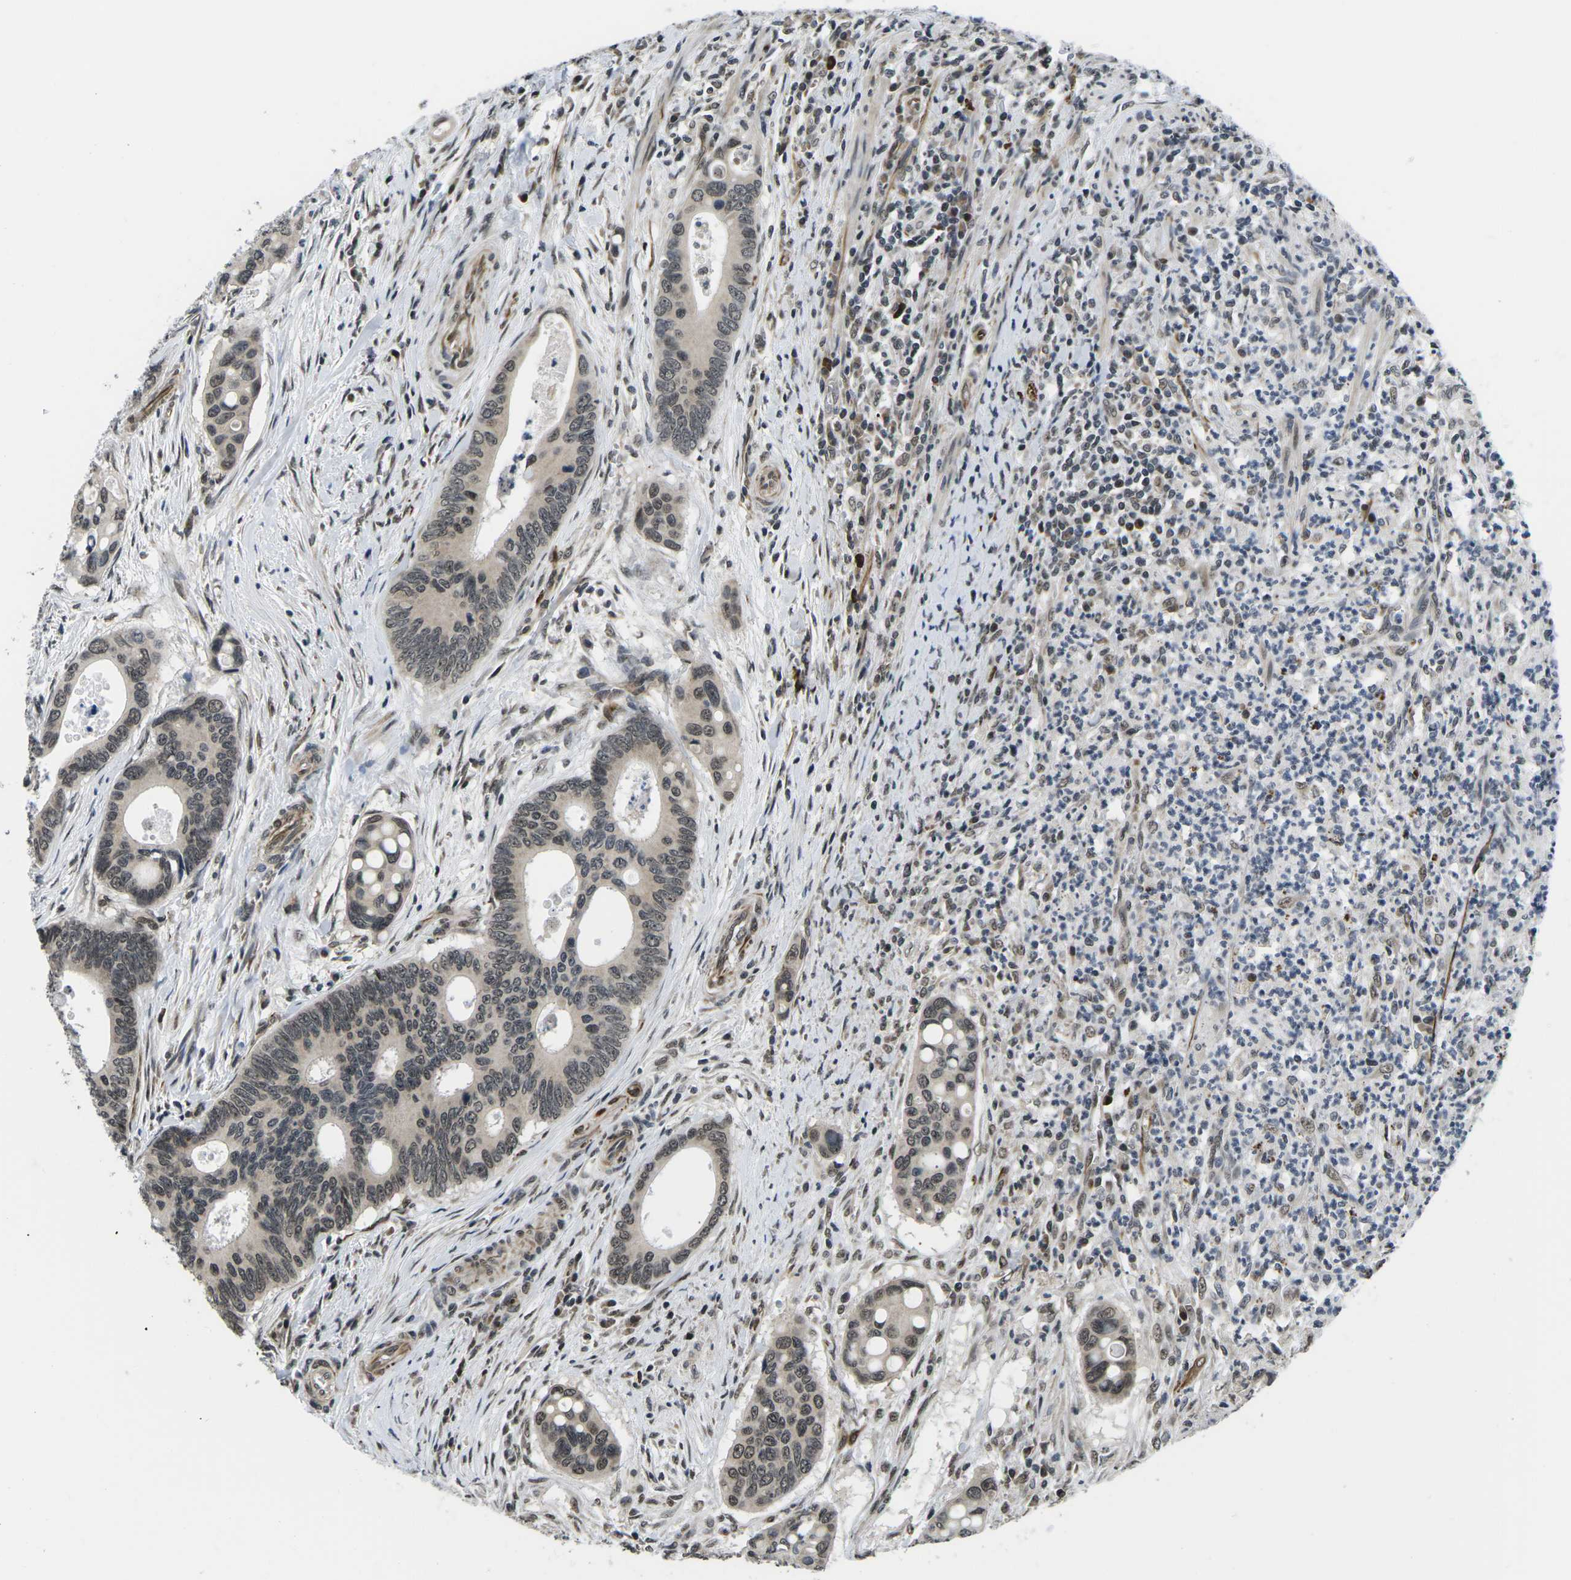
{"staining": {"intensity": "weak", "quantity": ">75%", "location": "nuclear"}, "tissue": "colorectal cancer", "cell_type": "Tumor cells", "image_type": "cancer", "snomed": [{"axis": "morphology", "description": "Inflammation, NOS"}, {"axis": "morphology", "description": "Adenocarcinoma, NOS"}, {"axis": "topography", "description": "Colon"}], "caption": "There is low levels of weak nuclear positivity in tumor cells of colorectal cancer (adenocarcinoma), as demonstrated by immunohistochemical staining (brown color).", "gene": "CCNE1", "patient": {"sex": "male", "age": 72}}